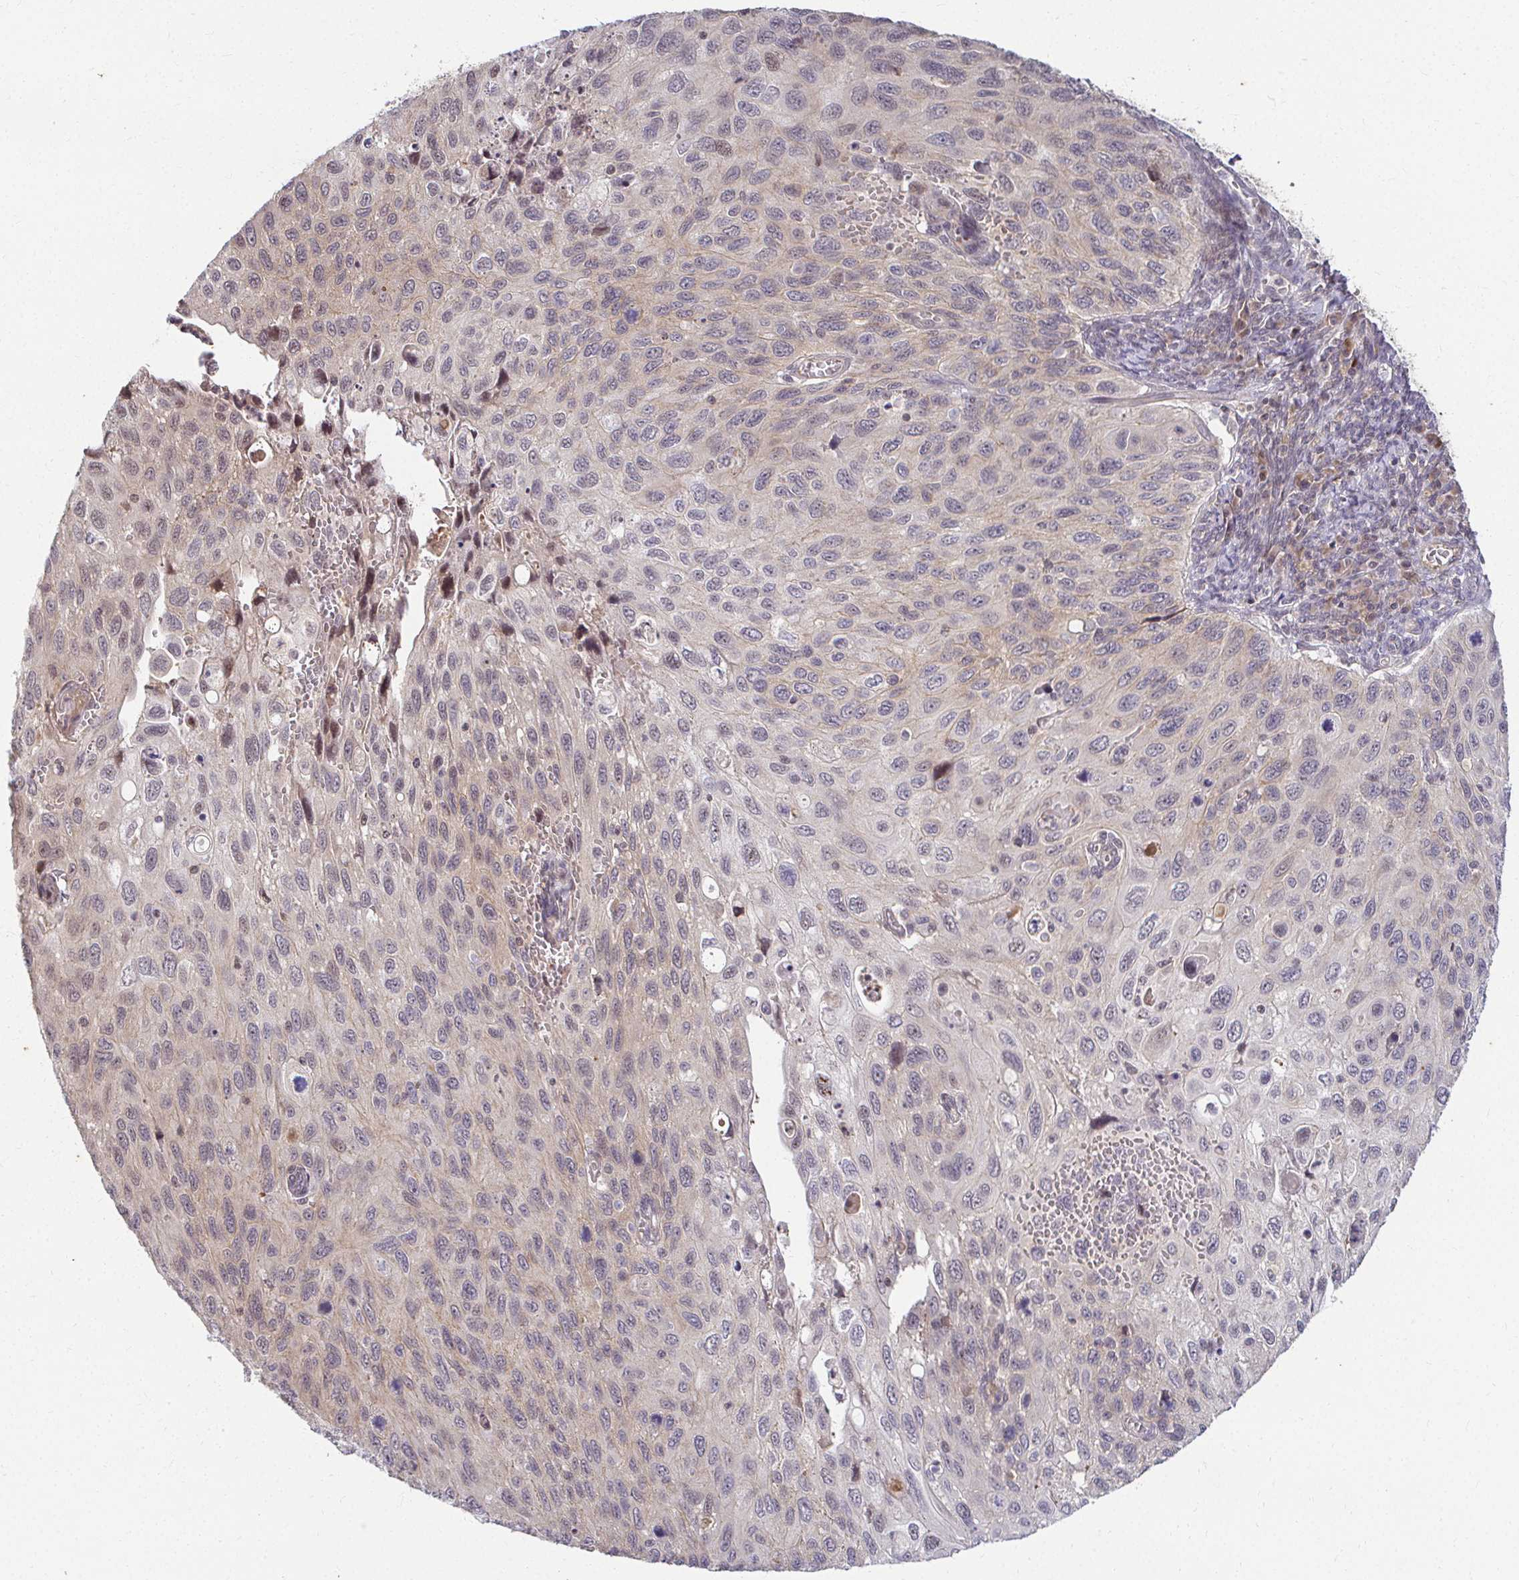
{"staining": {"intensity": "weak", "quantity": "<25%", "location": "cytoplasmic/membranous"}, "tissue": "cervical cancer", "cell_type": "Tumor cells", "image_type": "cancer", "snomed": [{"axis": "morphology", "description": "Squamous cell carcinoma, NOS"}, {"axis": "topography", "description": "Cervix"}], "caption": "DAB immunohistochemical staining of human squamous cell carcinoma (cervical) exhibits no significant expression in tumor cells.", "gene": "ANK3", "patient": {"sex": "female", "age": 70}}